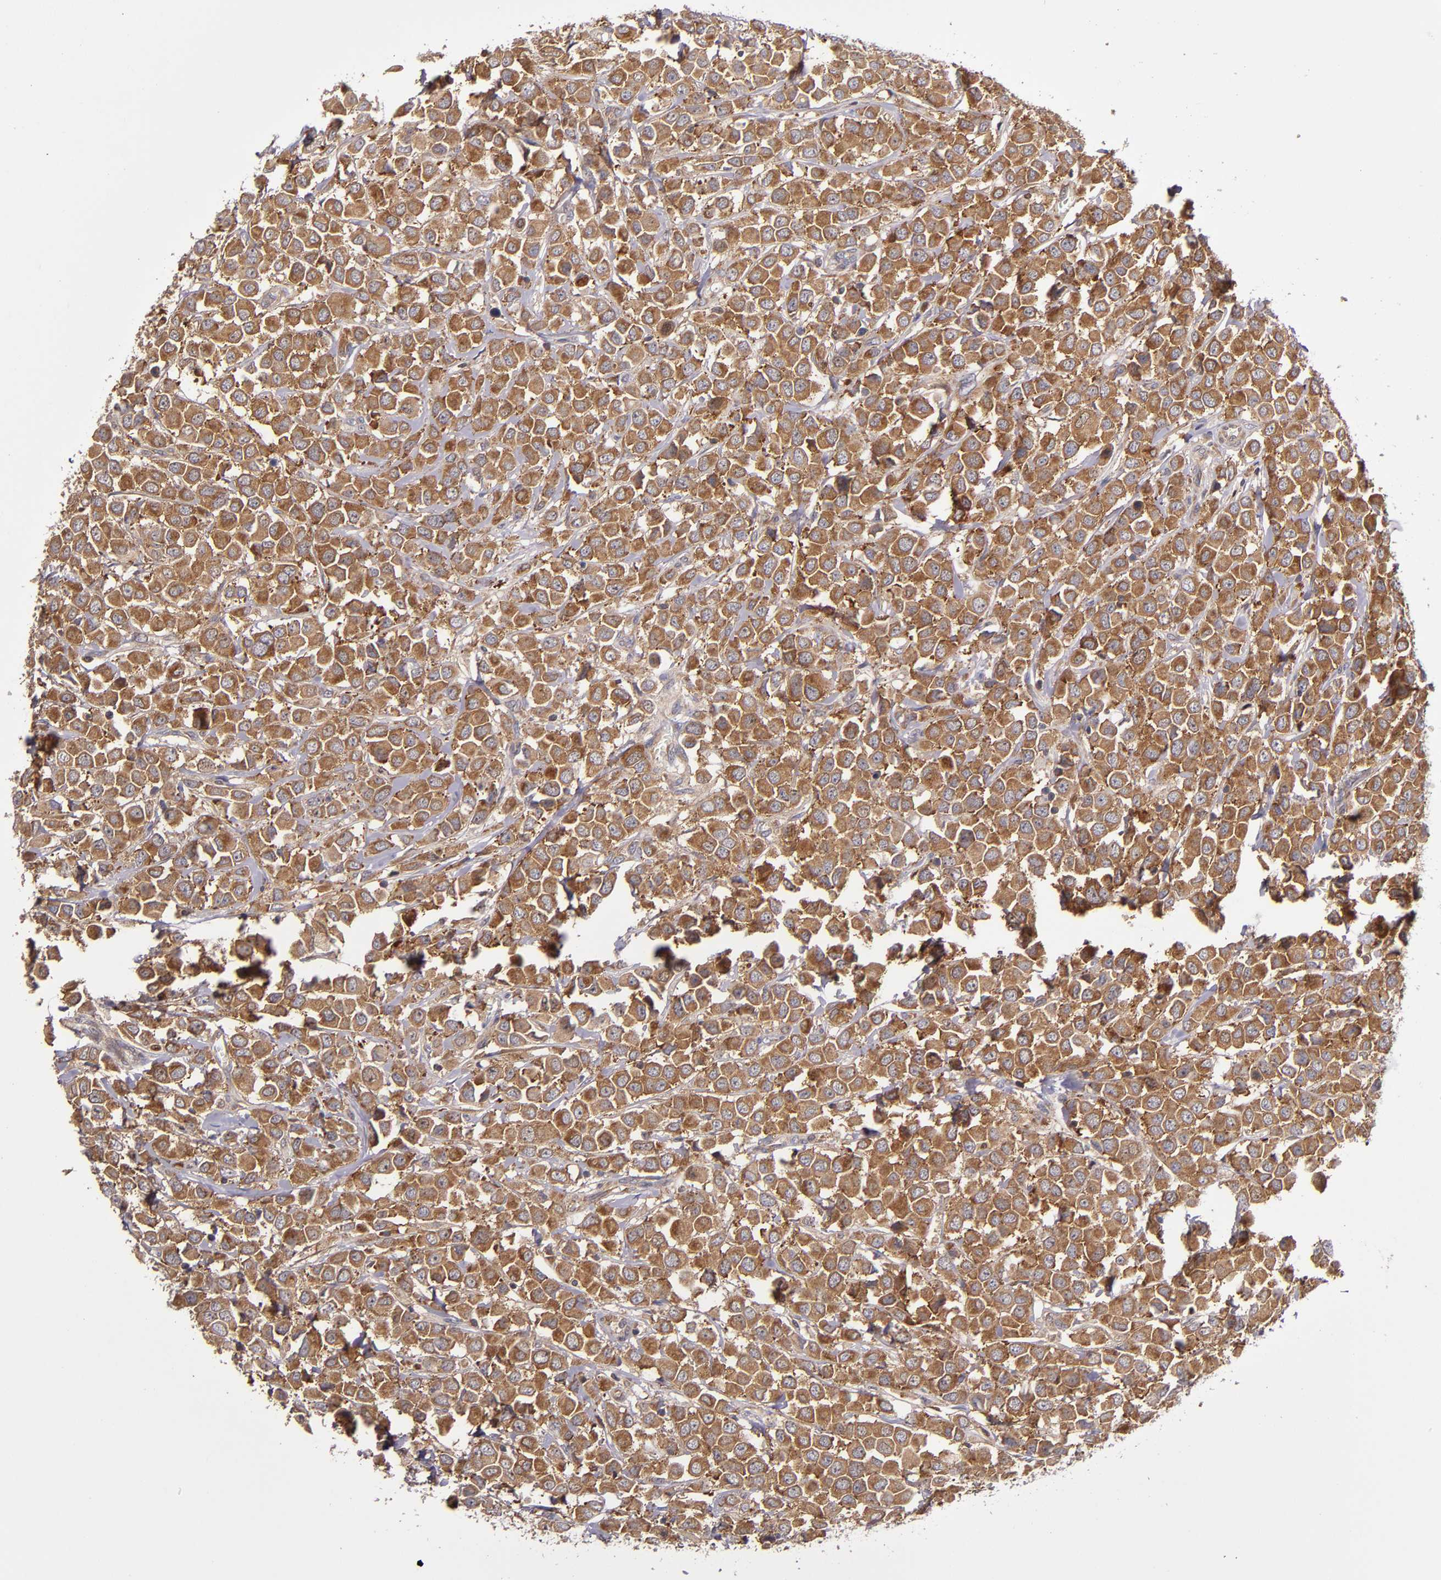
{"staining": {"intensity": "moderate", "quantity": ">75%", "location": "cytoplasmic/membranous"}, "tissue": "breast cancer", "cell_type": "Tumor cells", "image_type": "cancer", "snomed": [{"axis": "morphology", "description": "Duct carcinoma"}, {"axis": "topography", "description": "Breast"}], "caption": "Brown immunohistochemical staining in human breast cancer displays moderate cytoplasmic/membranous positivity in about >75% of tumor cells. (Stains: DAB in brown, nuclei in blue, Microscopy: brightfield microscopy at high magnification).", "gene": "EIF4ENIF1", "patient": {"sex": "female", "age": 61}}